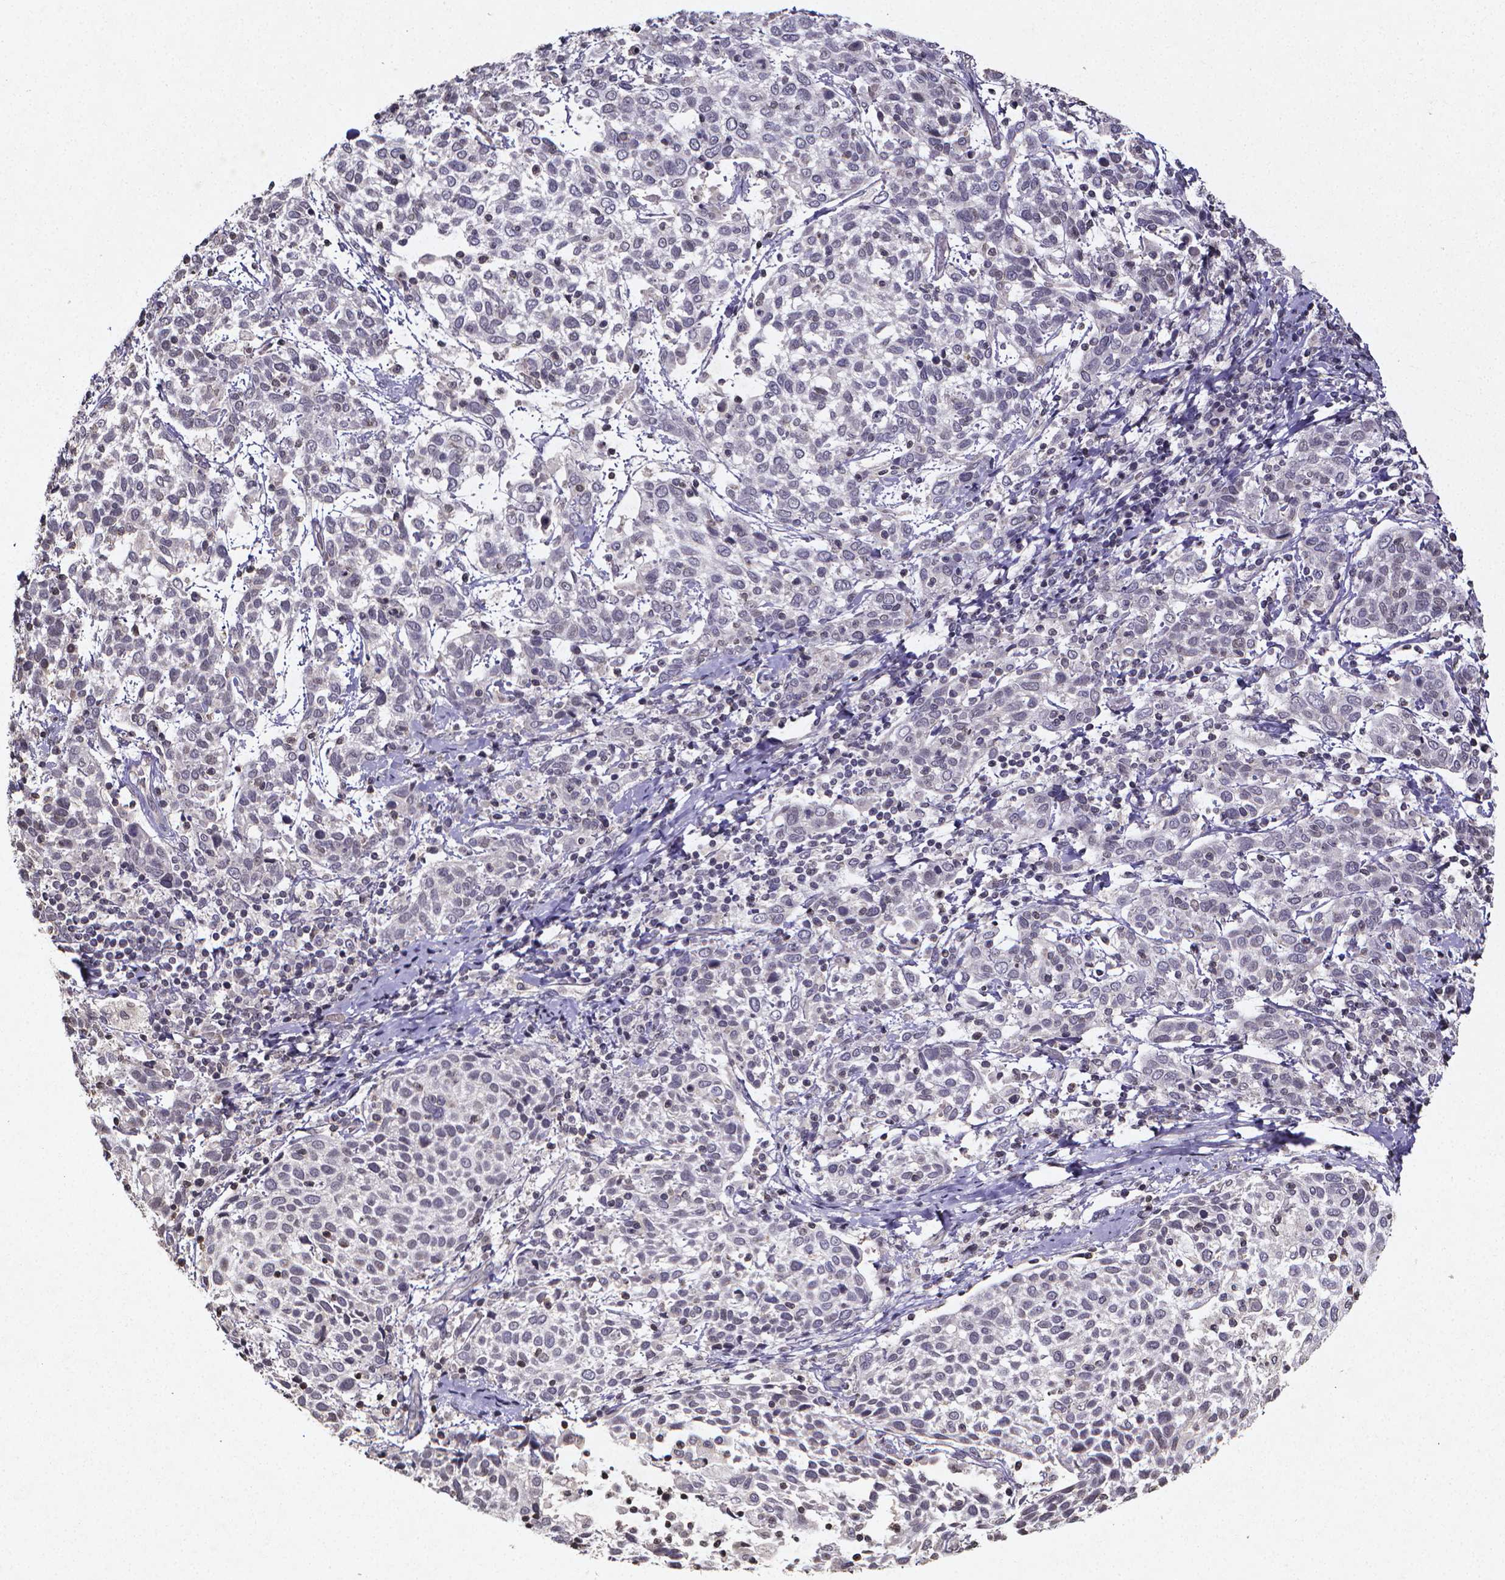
{"staining": {"intensity": "negative", "quantity": "none", "location": "none"}, "tissue": "cervical cancer", "cell_type": "Tumor cells", "image_type": "cancer", "snomed": [{"axis": "morphology", "description": "Squamous cell carcinoma, NOS"}, {"axis": "topography", "description": "Cervix"}], "caption": "Human squamous cell carcinoma (cervical) stained for a protein using IHC reveals no positivity in tumor cells.", "gene": "TP73", "patient": {"sex": "female", "age": 61}}